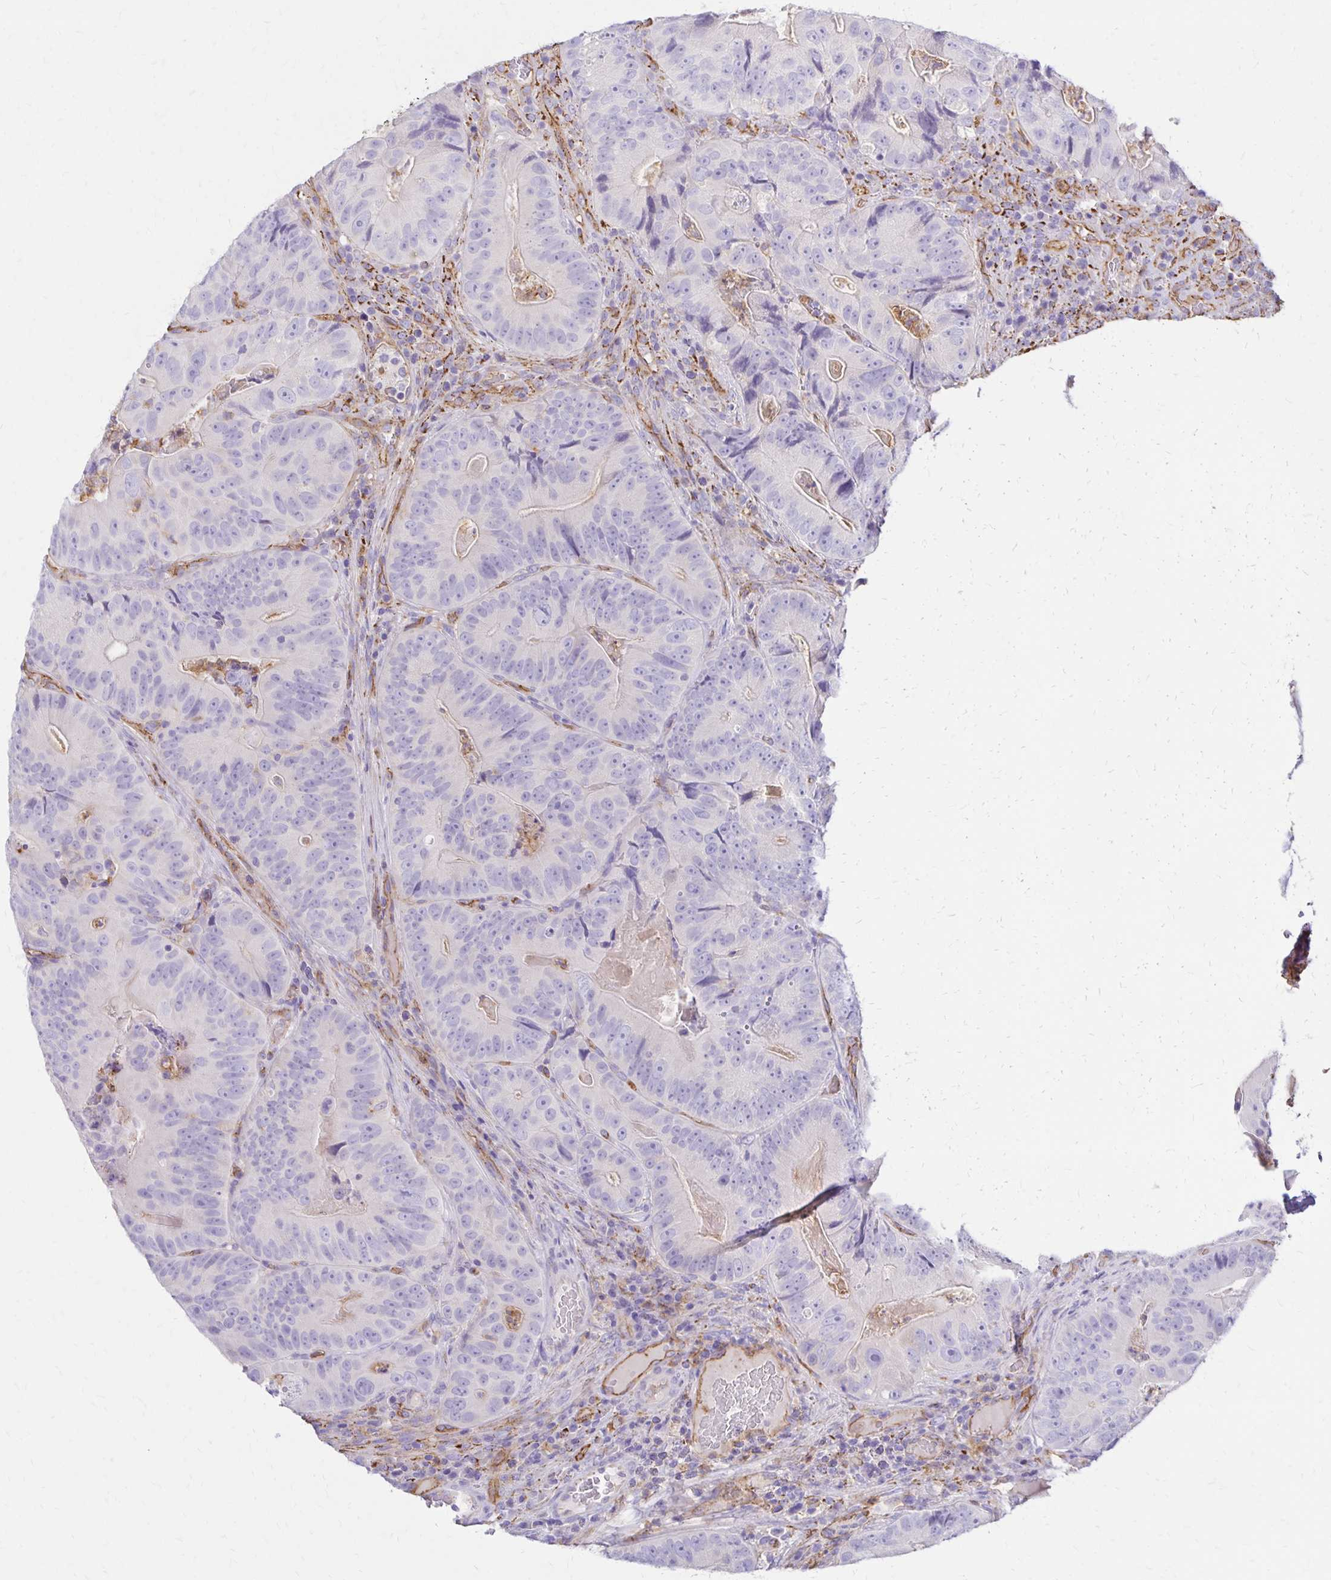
{"staining": {"intensity": "negative", "quantity": "none", "location": "none"}, "tissue": "colorectal cancer", "cell_type": "Tumor cells", "image_type": "cancer", "snomed": [{"axis": "morphology", "description": "Adenocarcinoma, NOS"}, {"axis": "topography", "description": "Colon"}], "caption": "A photomicrograph of colorectal cancer stained for a protein demonstrates no brown staining in tumor cells.", "gene": "TTYH1", "patient": {"sex": "female", "age": 86}}